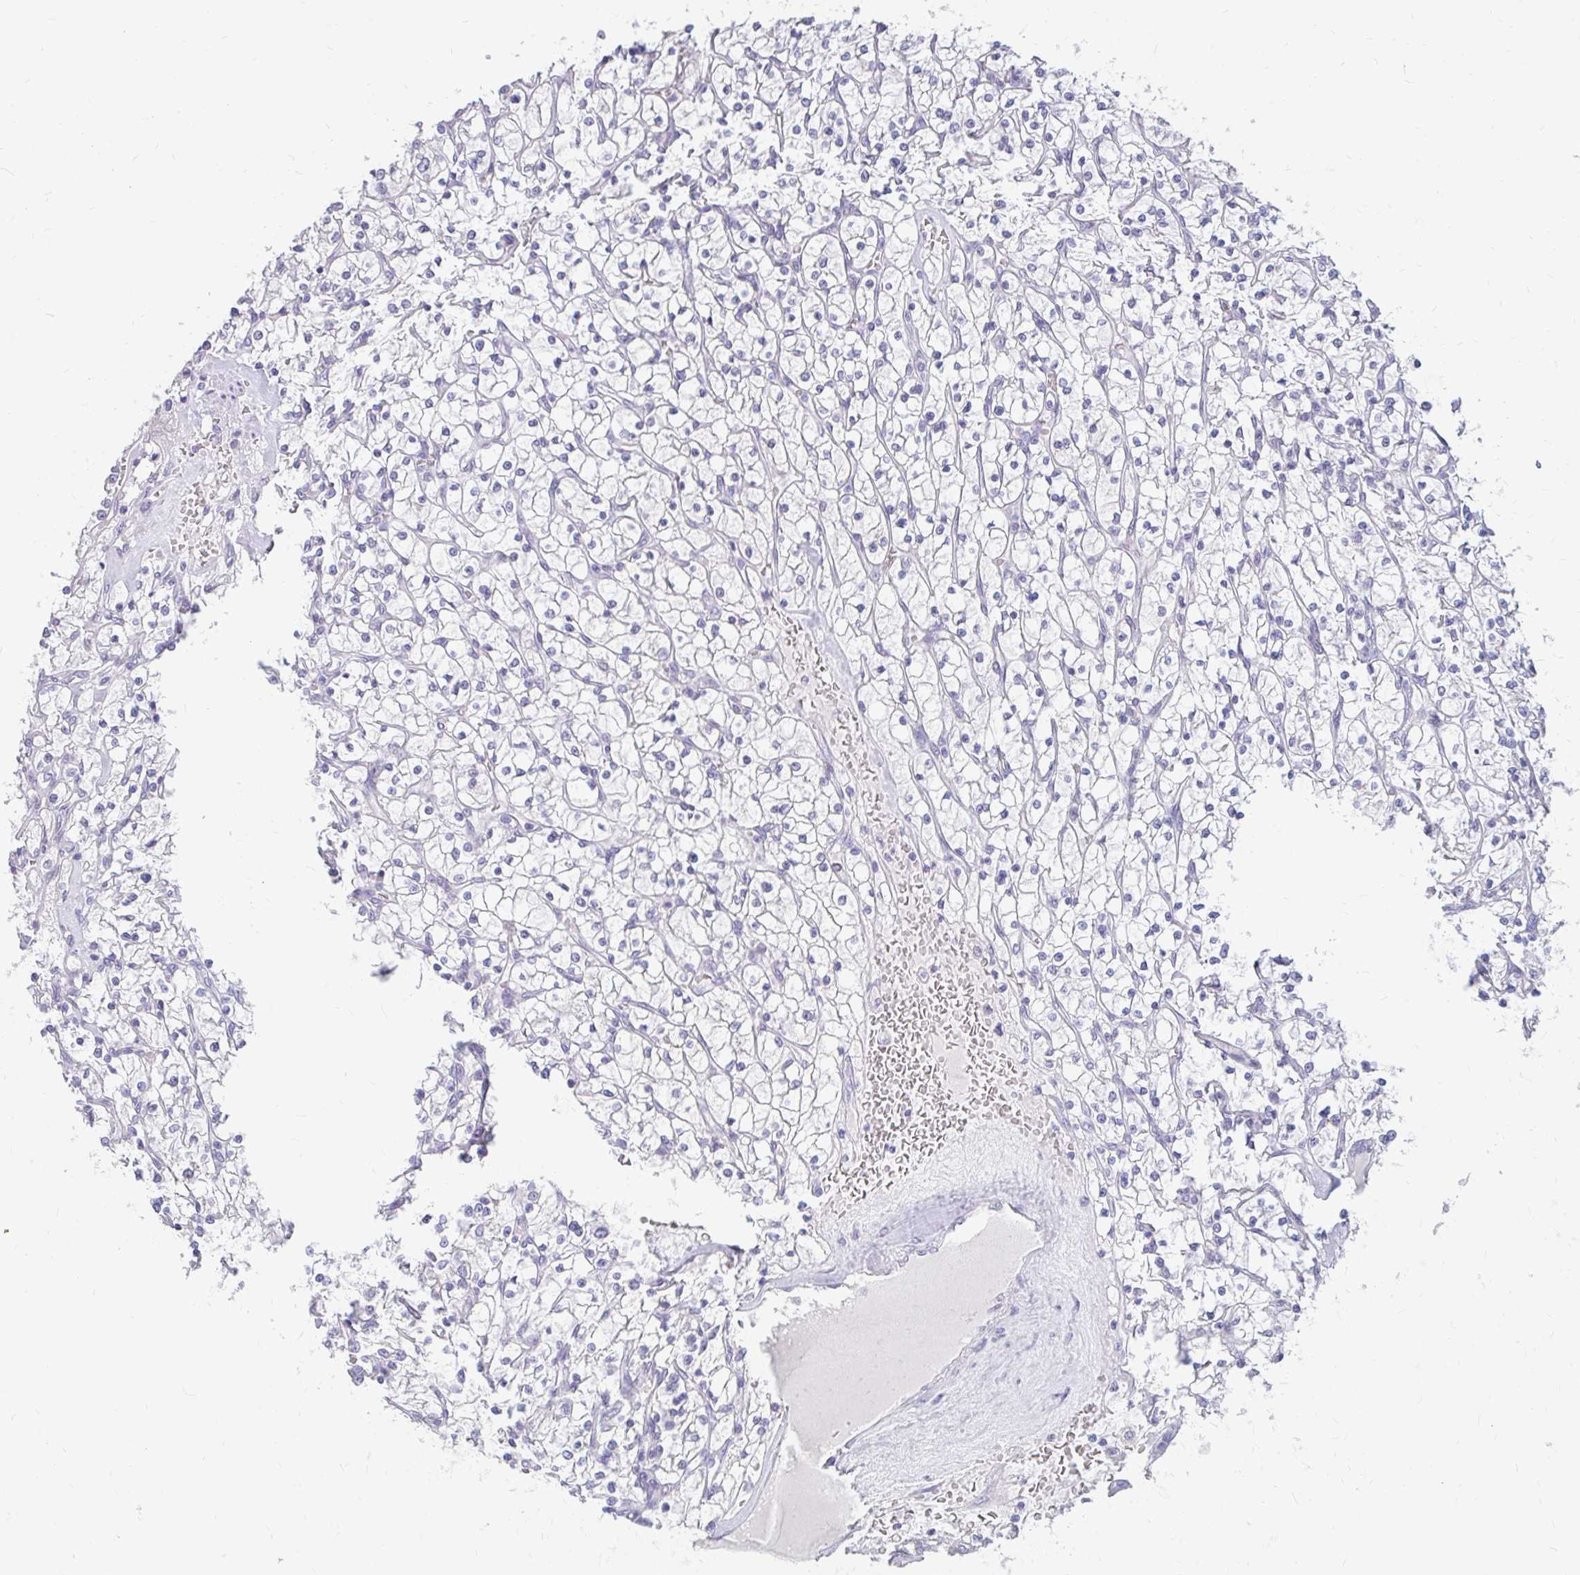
{"staining": {"intensity": "negative", "quantity": "none", "location": "none"}, "tissue": "renal cancer", "cell_type": "Tumor cells", "image_type": "cancer", "snomed": [{"axis": "morphology", "description": "Adenocarcinoma, NOS"}, {"axis": "topography", "description": "Kidney"}], "caption": "An image of renal cancer (adenocarcinoma) stained for a protein shows no brown staining in tumor cells. (DAB immunohistochemistry visualized using brightfield microscopy, high magnification).", "gene": "RGS16", "patient": {"sex": "female", "age": 64}}